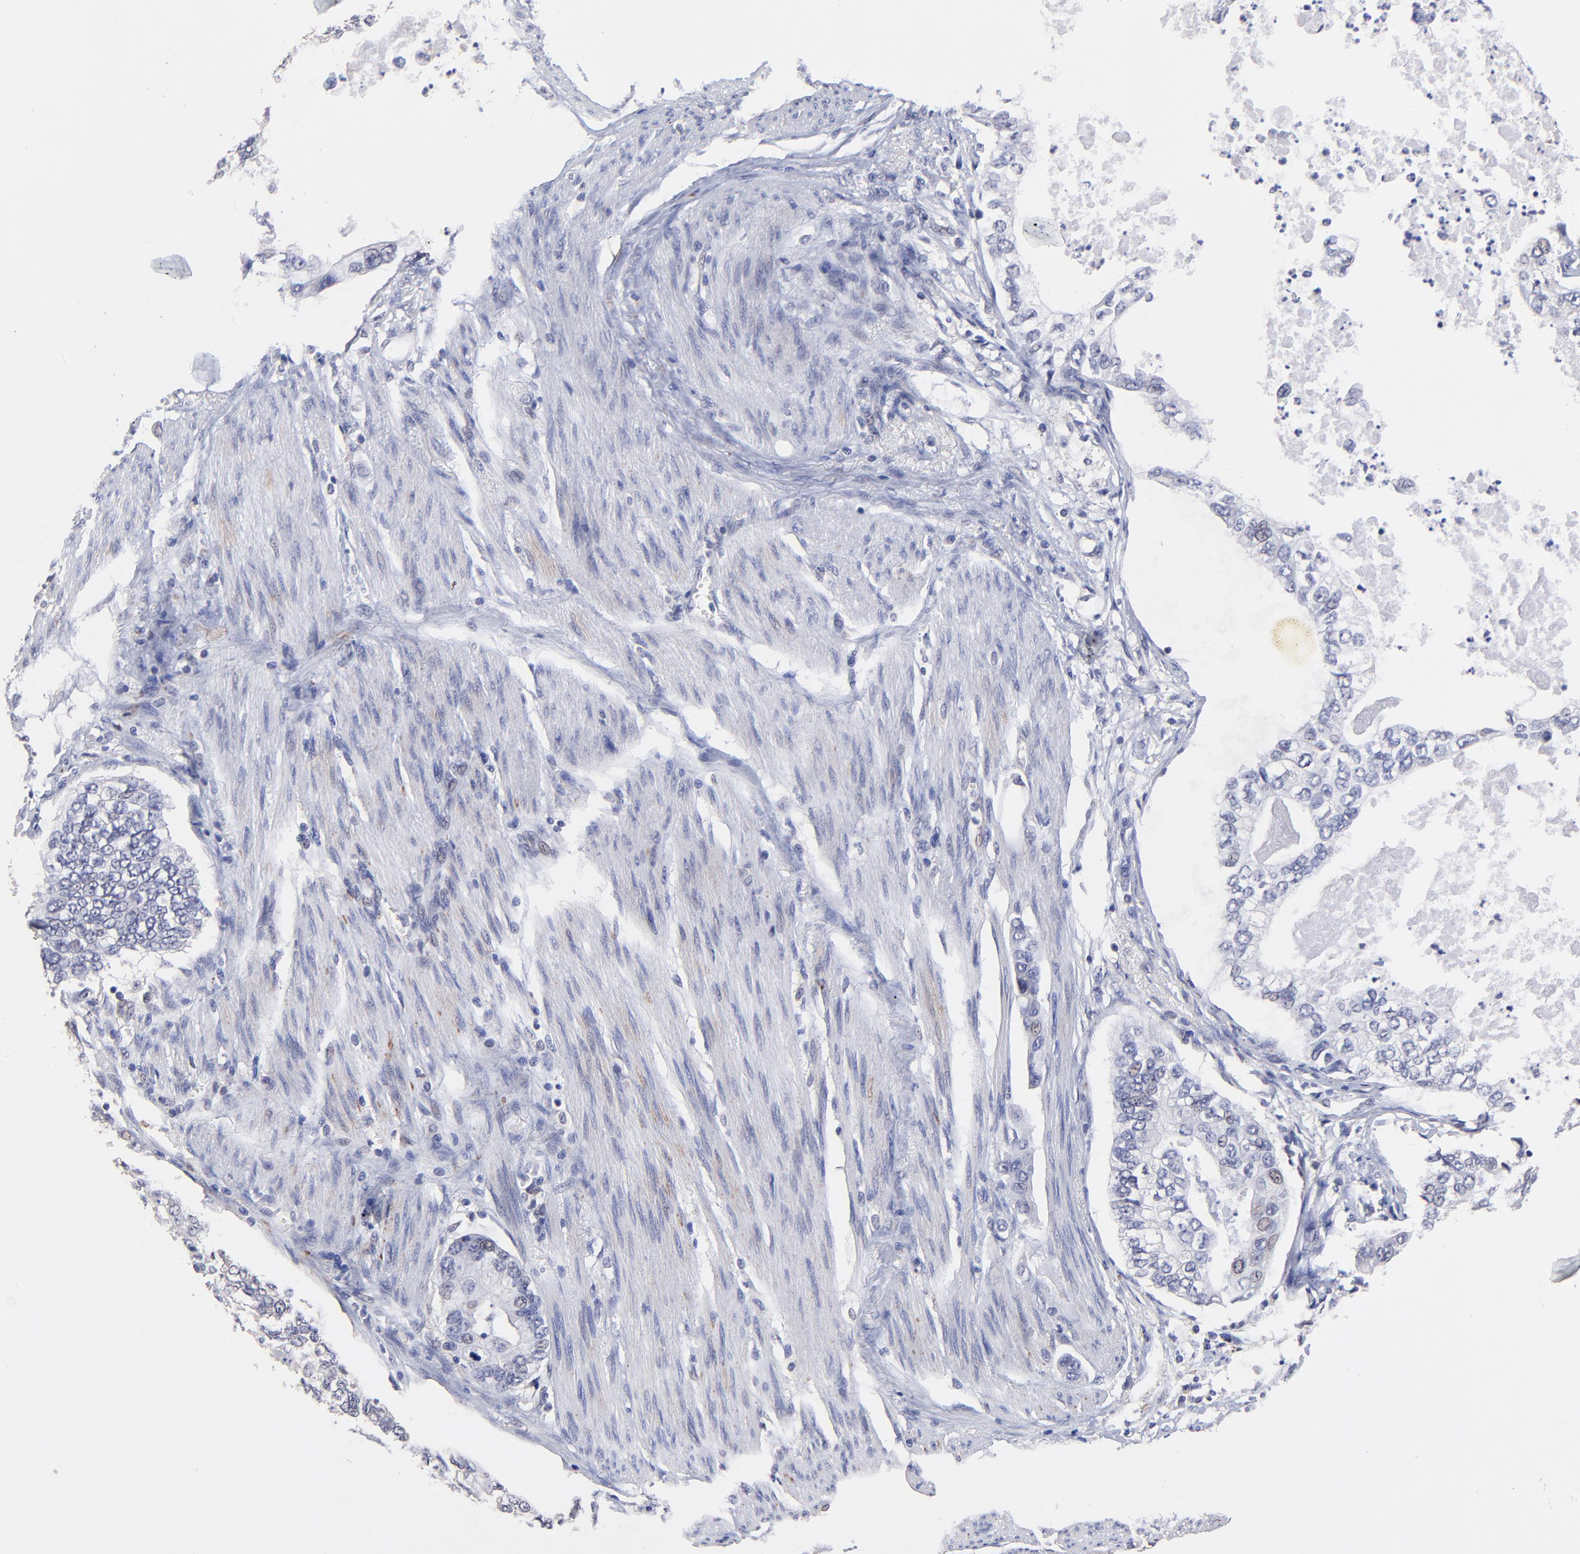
{"staining": {"intensity": "negative", "quantity": "none", "location": "none"}, "tissue": "stomach cancer", "cell_type": "Tumor cells", "image_type": "cancer", "snomed": [{"axis": "morphology", "description": "Adenocarcinoma, NOS"}, {"axis": "topography", "description": "Pancreas"}, {"axis": "topography", "description": "Stomach, upper"}], "caption": "DAB (3,3'-diaminobenzidine) immunohistochemical staining of stomach adenocarcinoma reveals no significant positivity in tumor cells. The staining was performed using DAB to visualize the protein expression in brown, while the nuclei were stained in blue with hematoxylin (Magnification: 20x).", "gene": "ZNF747", "patient": {"sex": "male", "age": 77}}